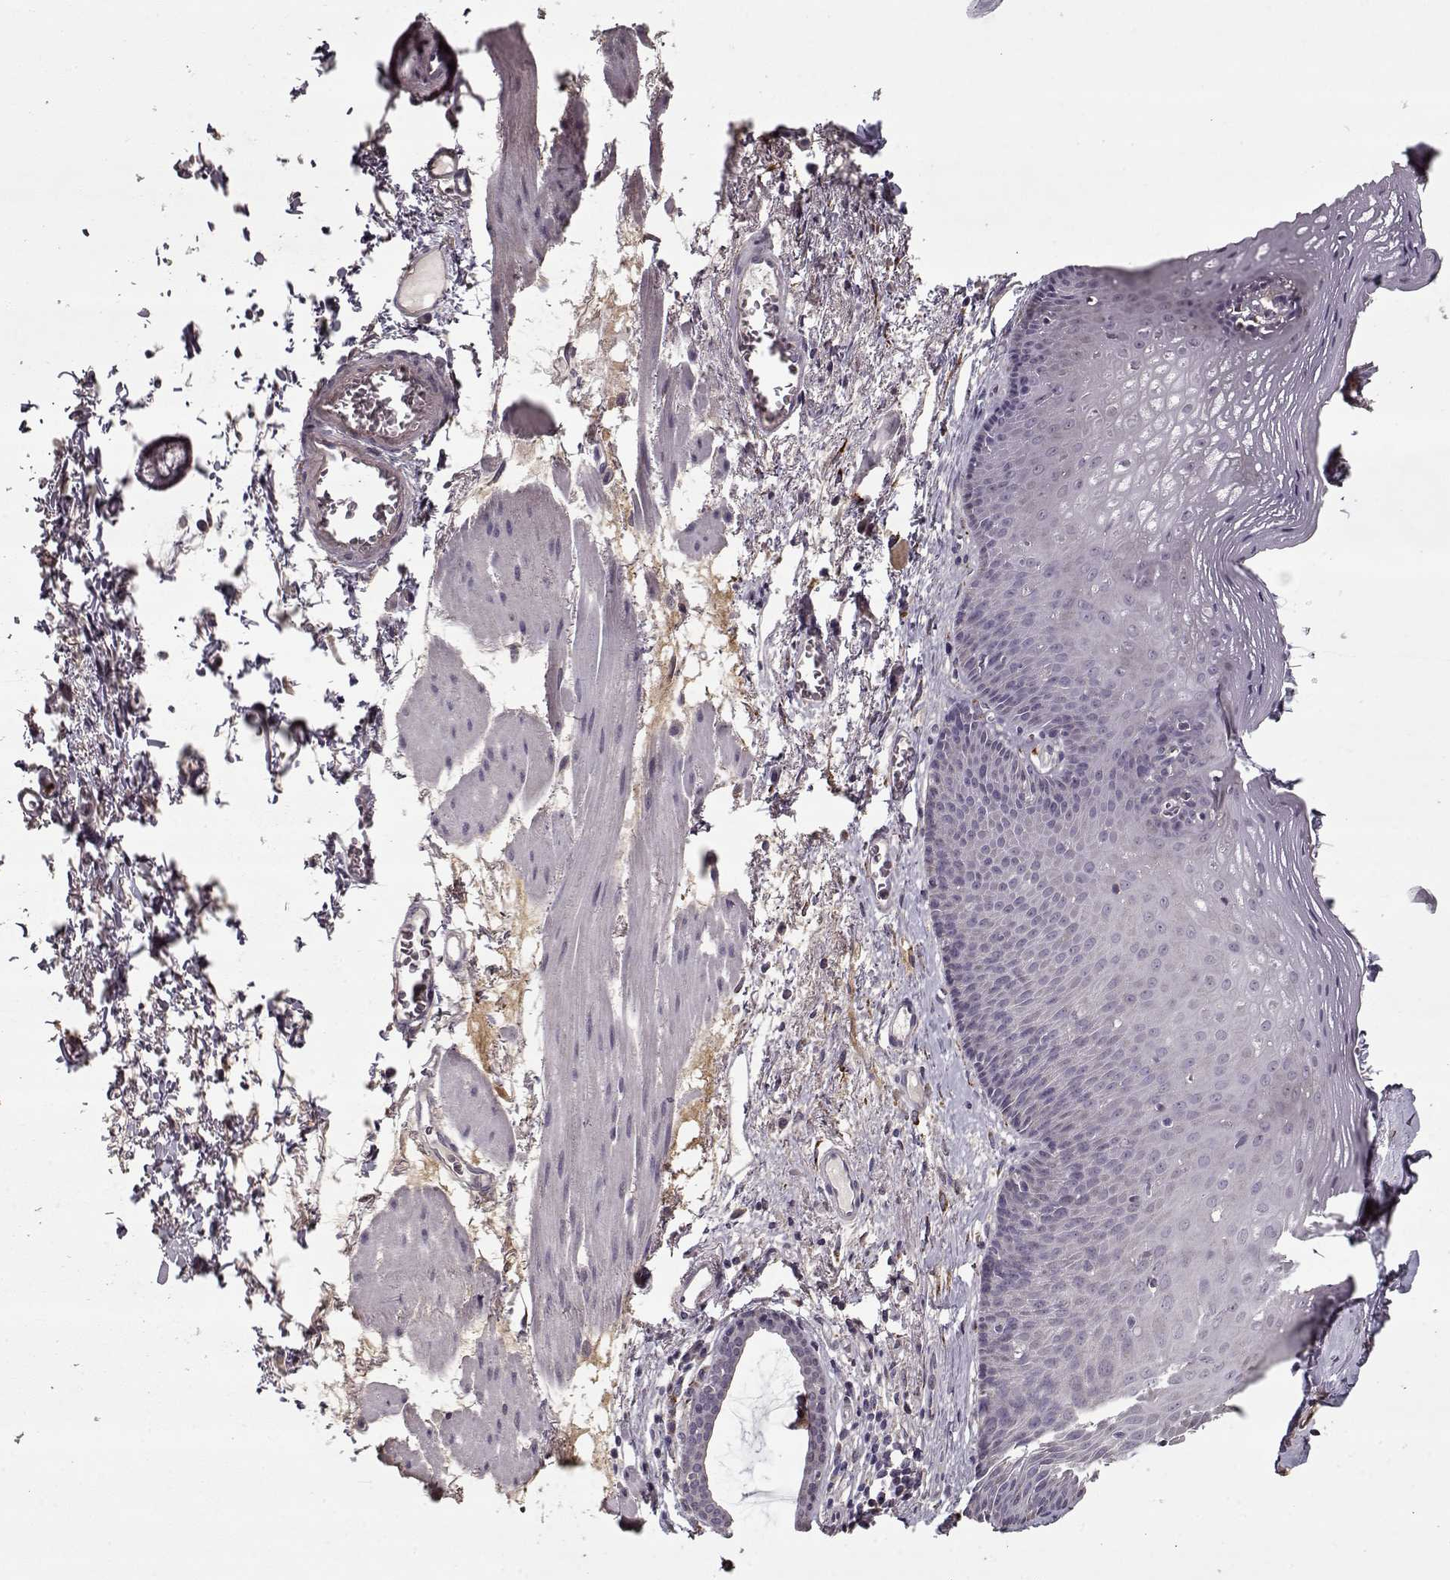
{"staining": {"intensity": "negative", "quantity": "none", "location": "none"}, "tissue": "esophagus", "cell_type": "Squamous epithelial cells", "image_type": "normal", "snomed": [{"axis": "morphology", "description": "Normal tissue, NOS"}, {"axis": "topography", "description": "Esophagus"}], "caption": "Immunohistochemistry (IHC) image of benign human esophagus stained for a protein (brown), which reveals no staining in squamous epithelial cells.", "gene": "LAMA2", "patient": {"sex": "male", "age": 76}}